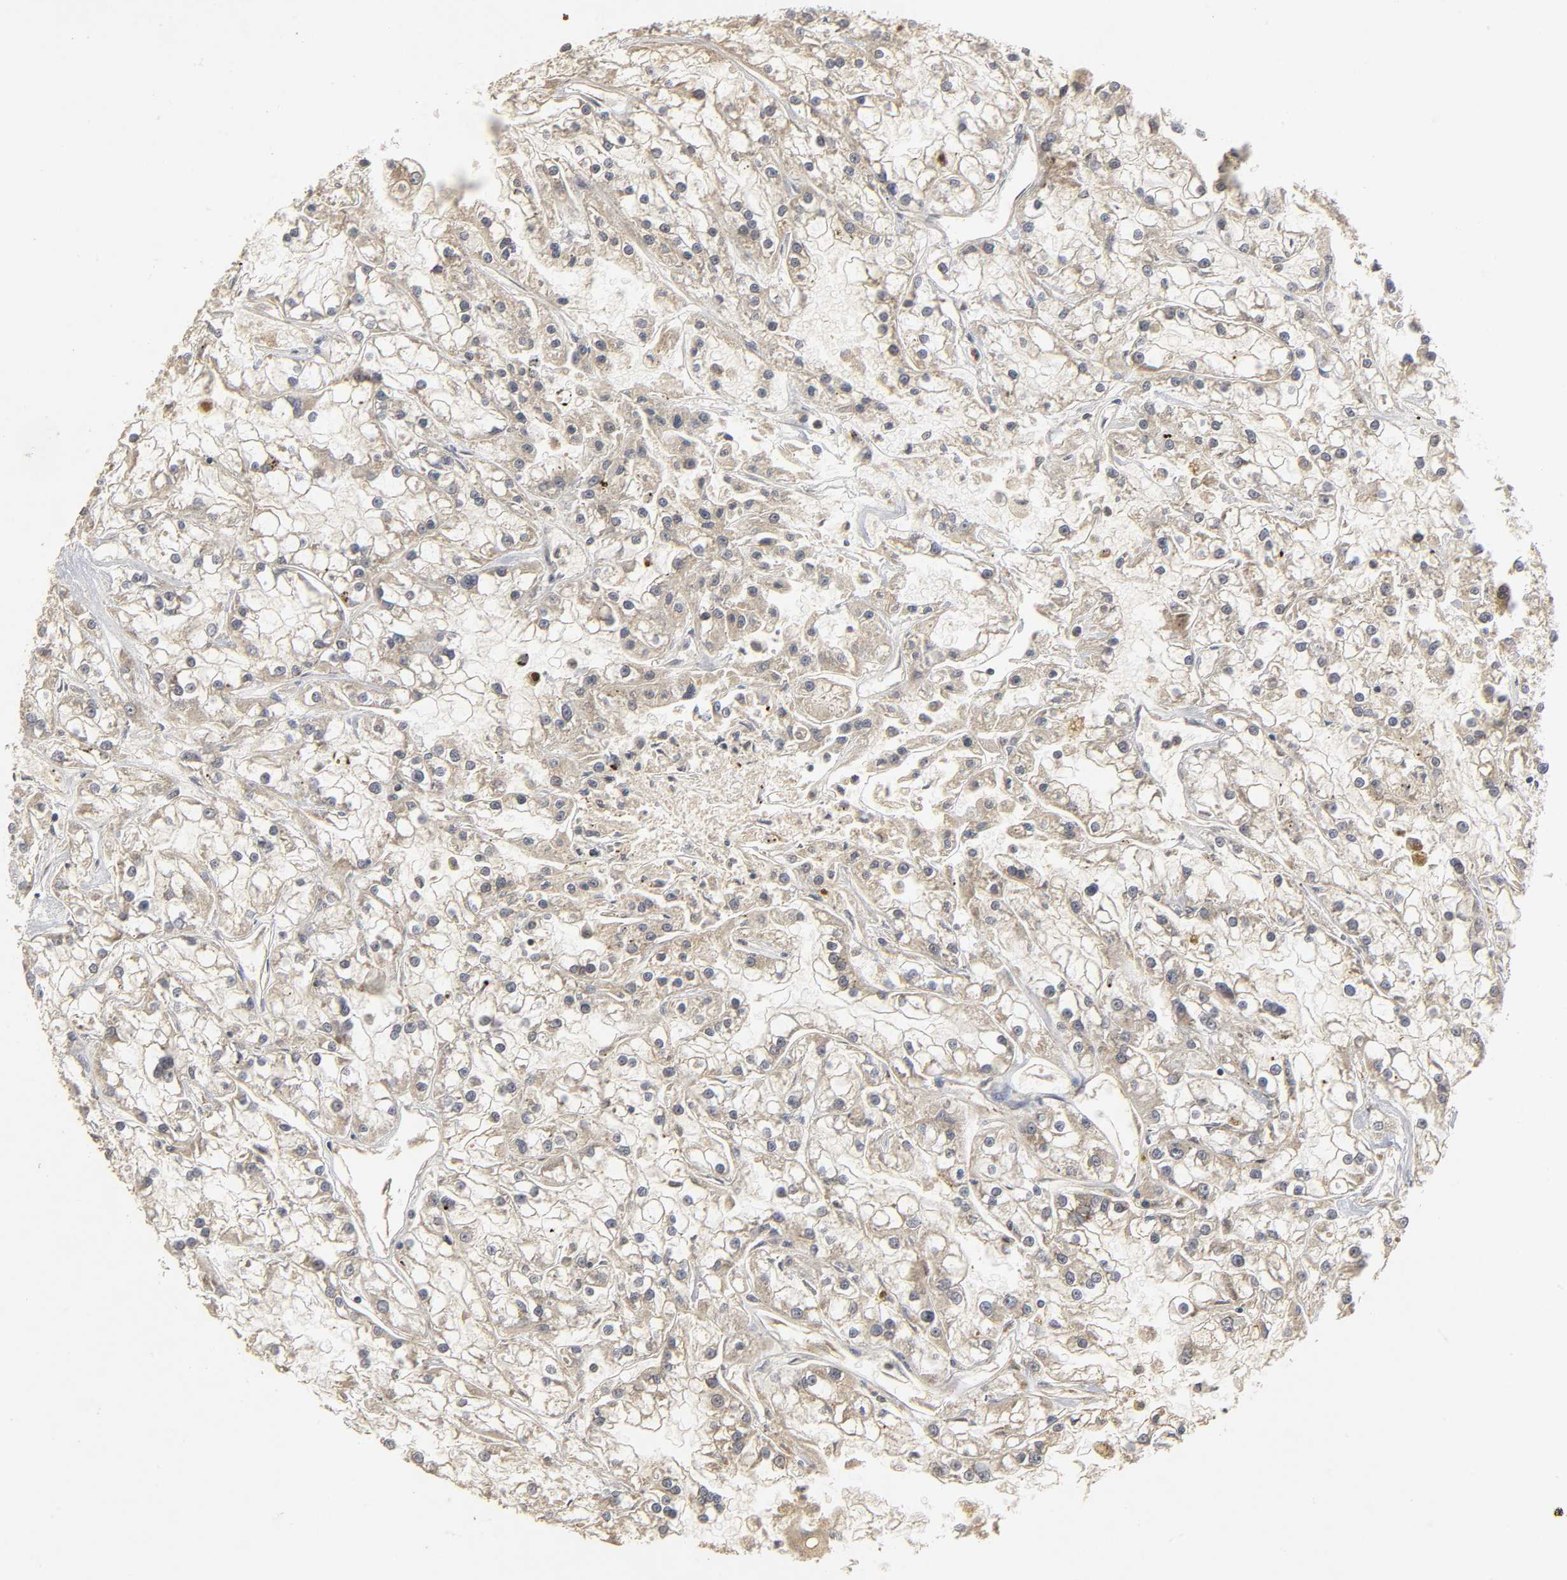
{"staining": {"intensity": "weak", "quantity": "25%-75%", "location": "cytoplasmic/membranous"}, "tissue": "renal cancer", "cell_type": "Tumor cells", "image_type": "cancer", "snomed": [{"axis": "morphology", "description": "Adenocarcinoma, NOS"}, {"axis": "topography", "description": "Kidney"}], "caption": "Tumor cells demonstrate low levels of weak cytoplasmic/membranous expression in approximately 25%-75% of cells in renal cancer.", "gene": "TRAF6", "patient": {"sex": "female", "age": 52}}